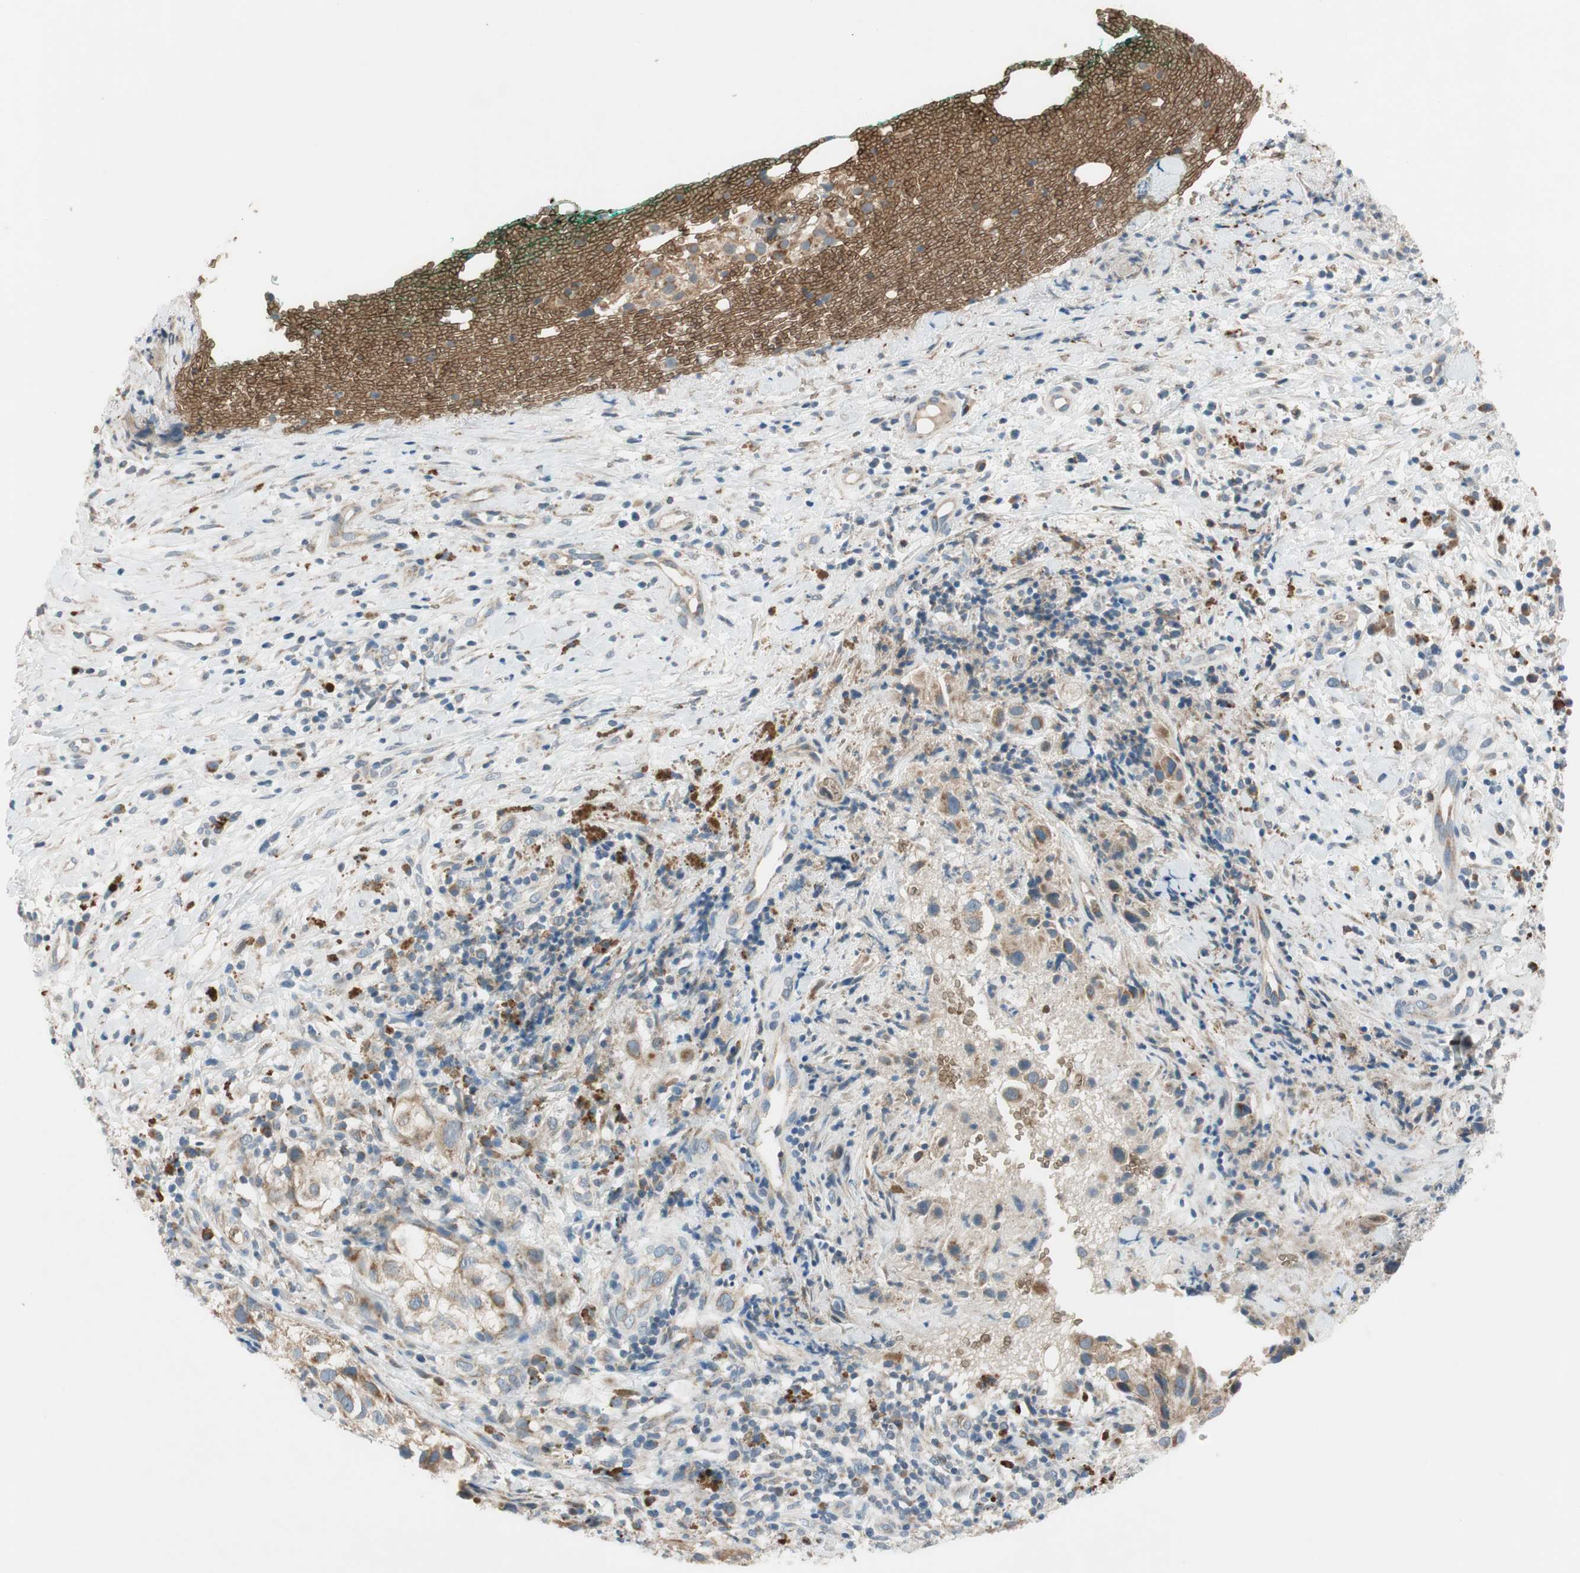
{"staining": {"intensity": "moderate", "quantity": "25%-75%", "location": "cytoplasmic/membranous"}, "tissue": "melanoma", "cell_type": "Tumor cells", "image_type": "cancer", "snomed": [{"axis": "morphology", "description": "Necrosis, NOS"}, {"axis": "morphology", "description": "Malignant melanoma, NOS"}, {"axis": "topography", "description": "Skin"}], "caption": "Human malignant melanoma stained for a protein (brown) exhibits moderate cytoplasmic/membranous positive expression in approximately 25%-75% of tumor cells.", "gene": "GYPC", "patient": {"sex": "female", "age": 87}}